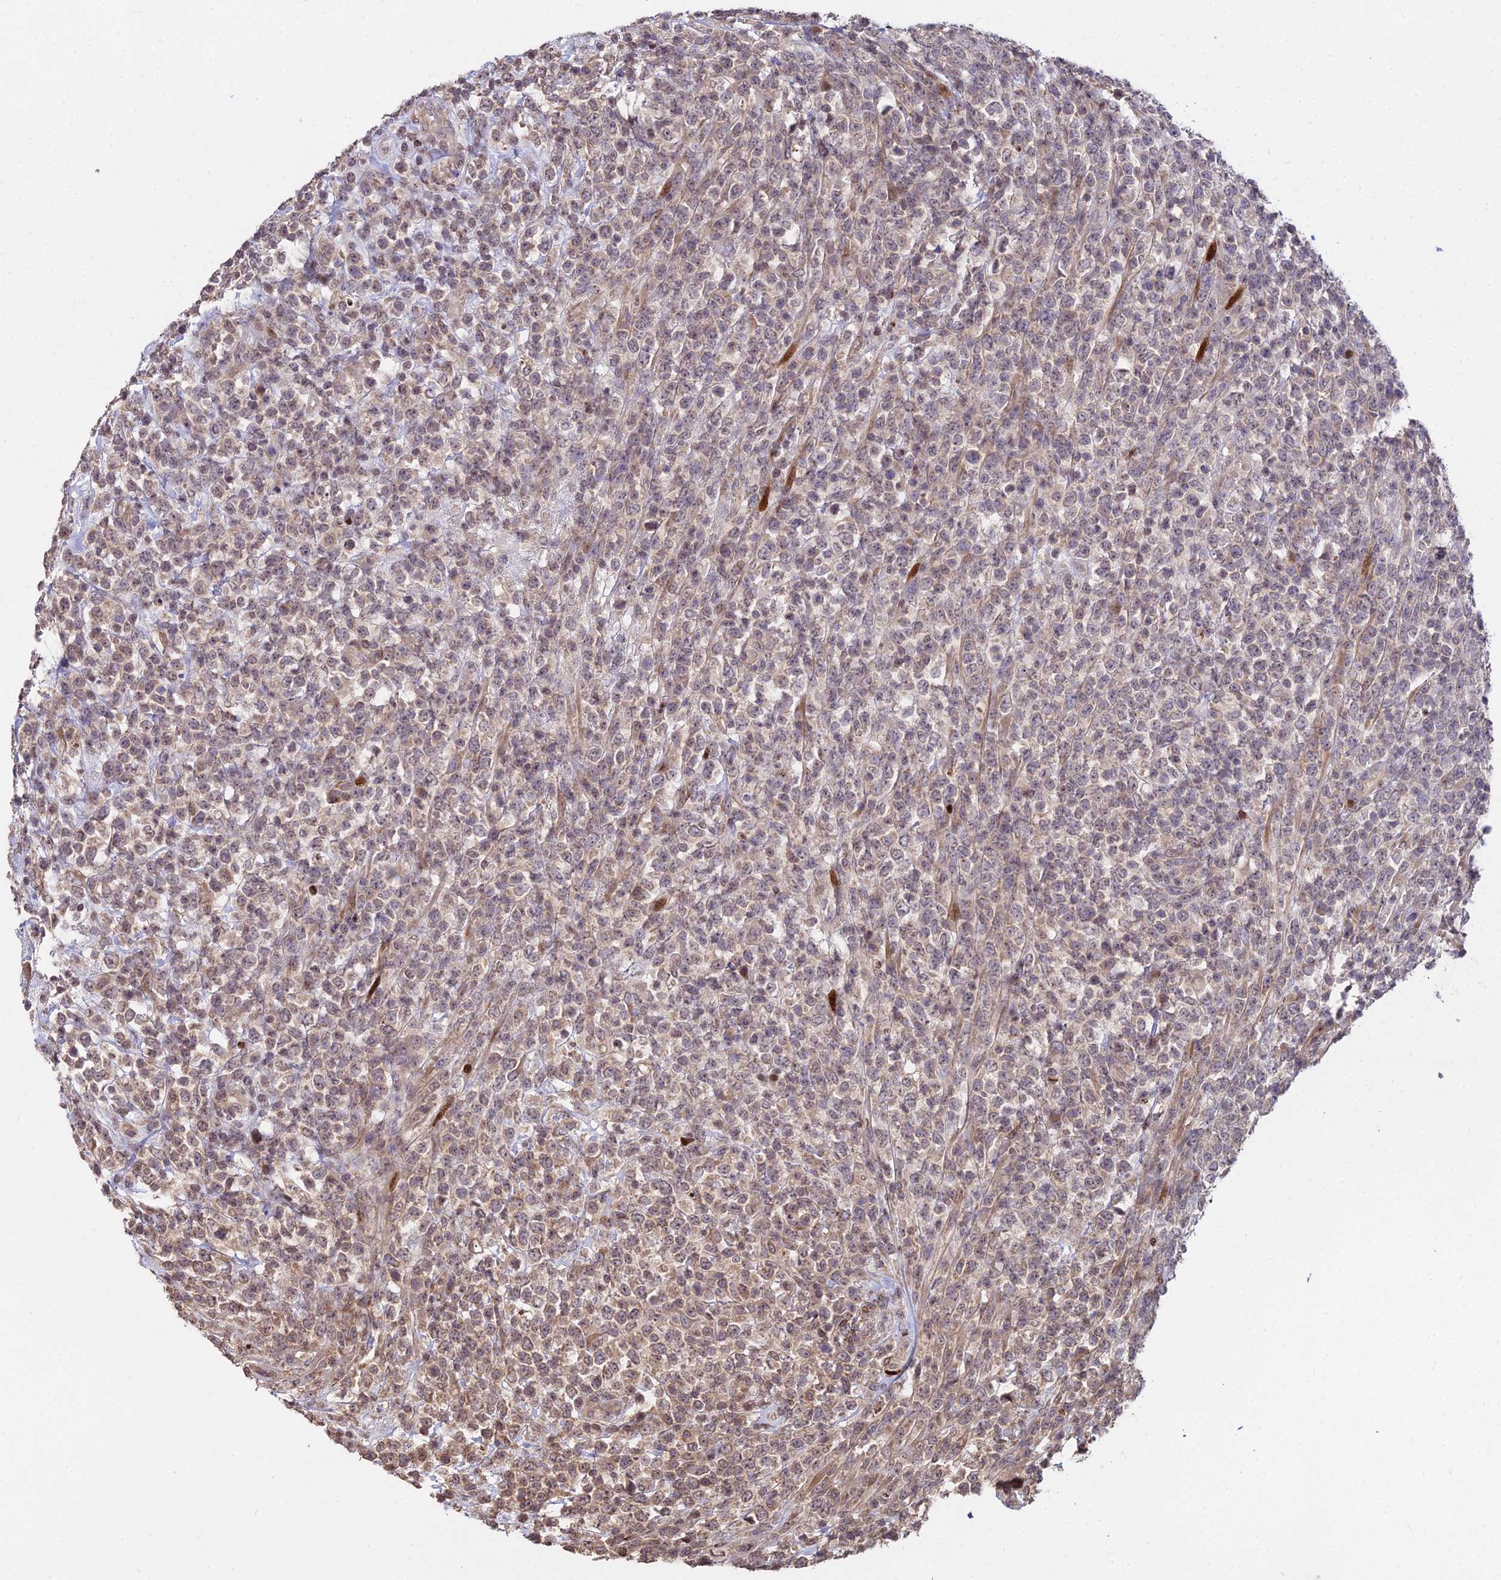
{"staining": {"intensity": "weak", "quantity": "25%-75%", "location": "cytoplasmic/membranous,nuclear"}, "tissue": "lymphoma", "cell_type": "Tumor cells", "image_type": "cancer", "snomed": [{"axis": "morphology", "description": "Malignant lymphoma, non-Hodgkin's type, High grade"}, {"axis": "topography", "description": "Colon"}], "caption": "There is low levels of weak cytoplasmic/membranous and nuclear staining in tumor cells of lymphoma, as demonstrated by immunohistochemical staining (brown color).", "gene": "RBMS2", "patient": {"sex": "female", "age": 53}}